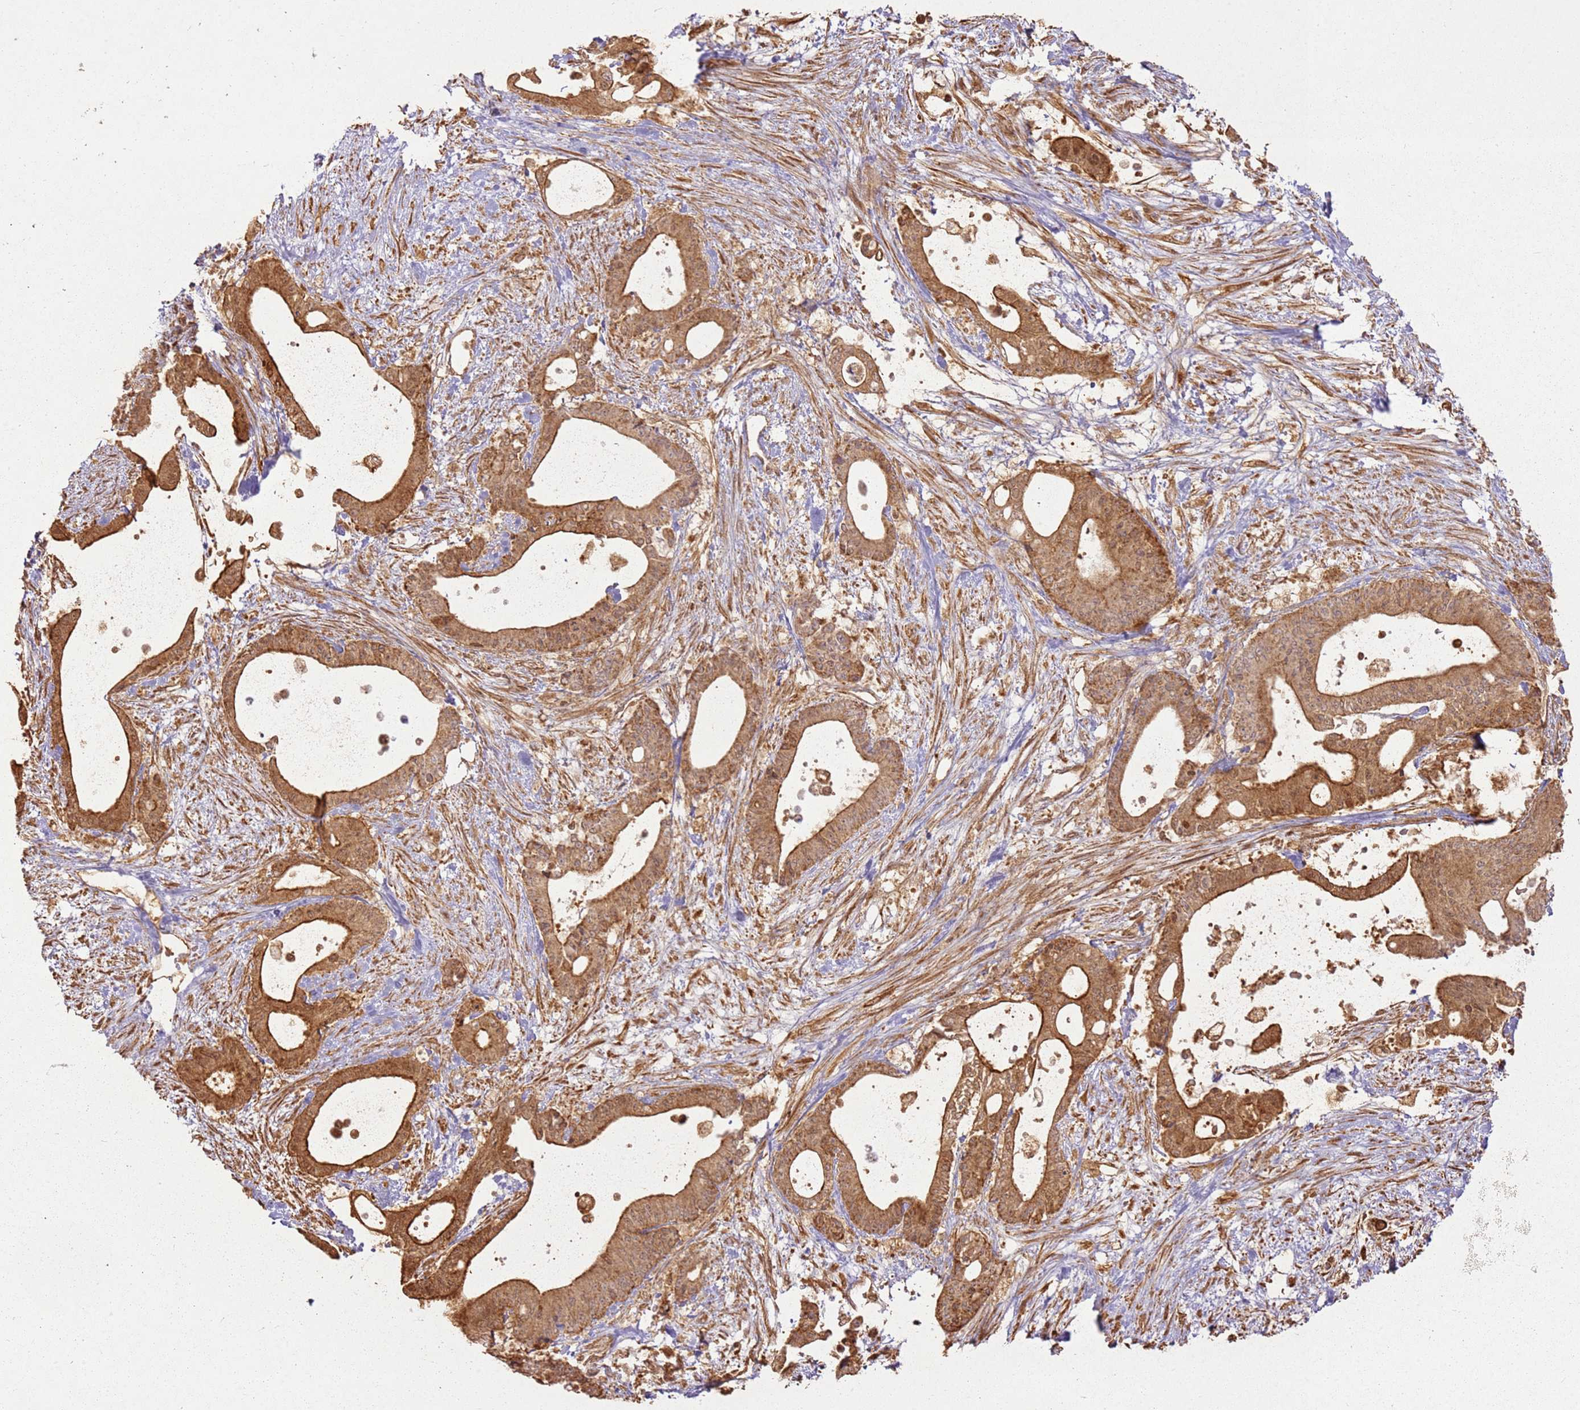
{"staining": {"intensity": "strong", "quantity": ">75%", "location": "cytoplasmic/membranous"}, "tissue": "liver cancer", "cell_type": "Tumor cells", "image_type": "cancer", "snomed": [{"axis": "morphology", "description": "Normal tissue, NOS"}, {"axis": "morphology", "description": "Cholangiocarcinoma"}, {"axis": "topography", "description": "Liver"}, {"axis": "topography", "description": "Peripheral nerve tissue"}], "caption": "Immunohistochemical staining of liver cancer (cholangiocarcinoma) displays high levels of strong cytoplasmic/membranous staining in about >75% of tumor cells.", "gene": "ZNF776", "patient": {"sex": "female", "age": 73}}